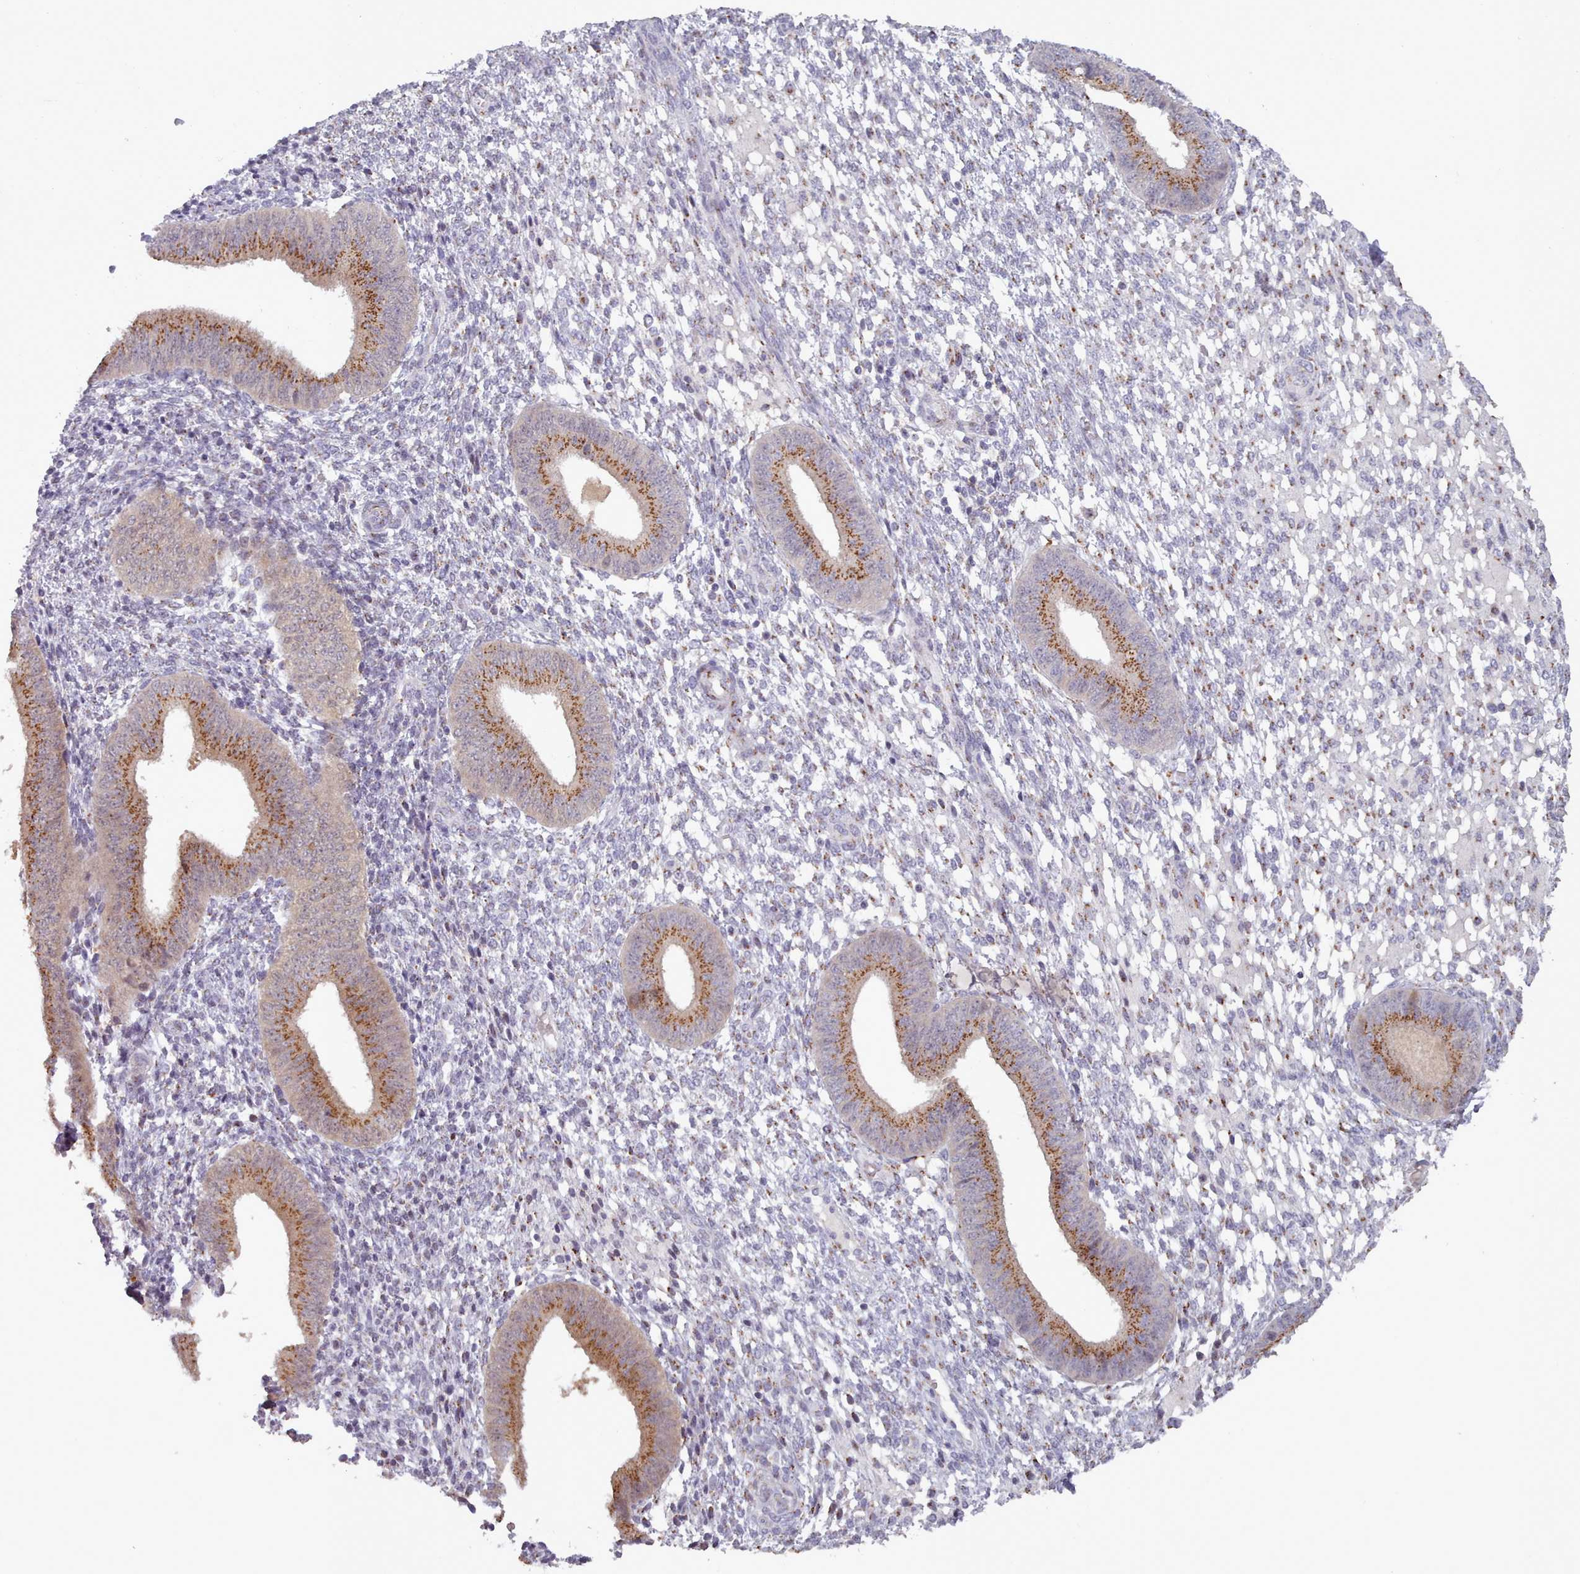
{"staining": {"intensity": "moderate", "quantity": "<25%", "location": "cytoplasmic/membranous"}, "tissue": "endometrium", "cell_type": "Cells in endometrial stroma", "image_type": "normal", "snomed": [{"axis": "morphology", "description": "Normal tissue, NOS"}, {"axis": "topography", "description": "Endometrium"}], "caption": "Protein analysis of benign endometrium reveals moderate cytoplasmic/membranous staining in approximately <25% of cells in endometrial stroma.", "gene": "MAN1B1", "patient": {"sex": "female", "age": 49}}